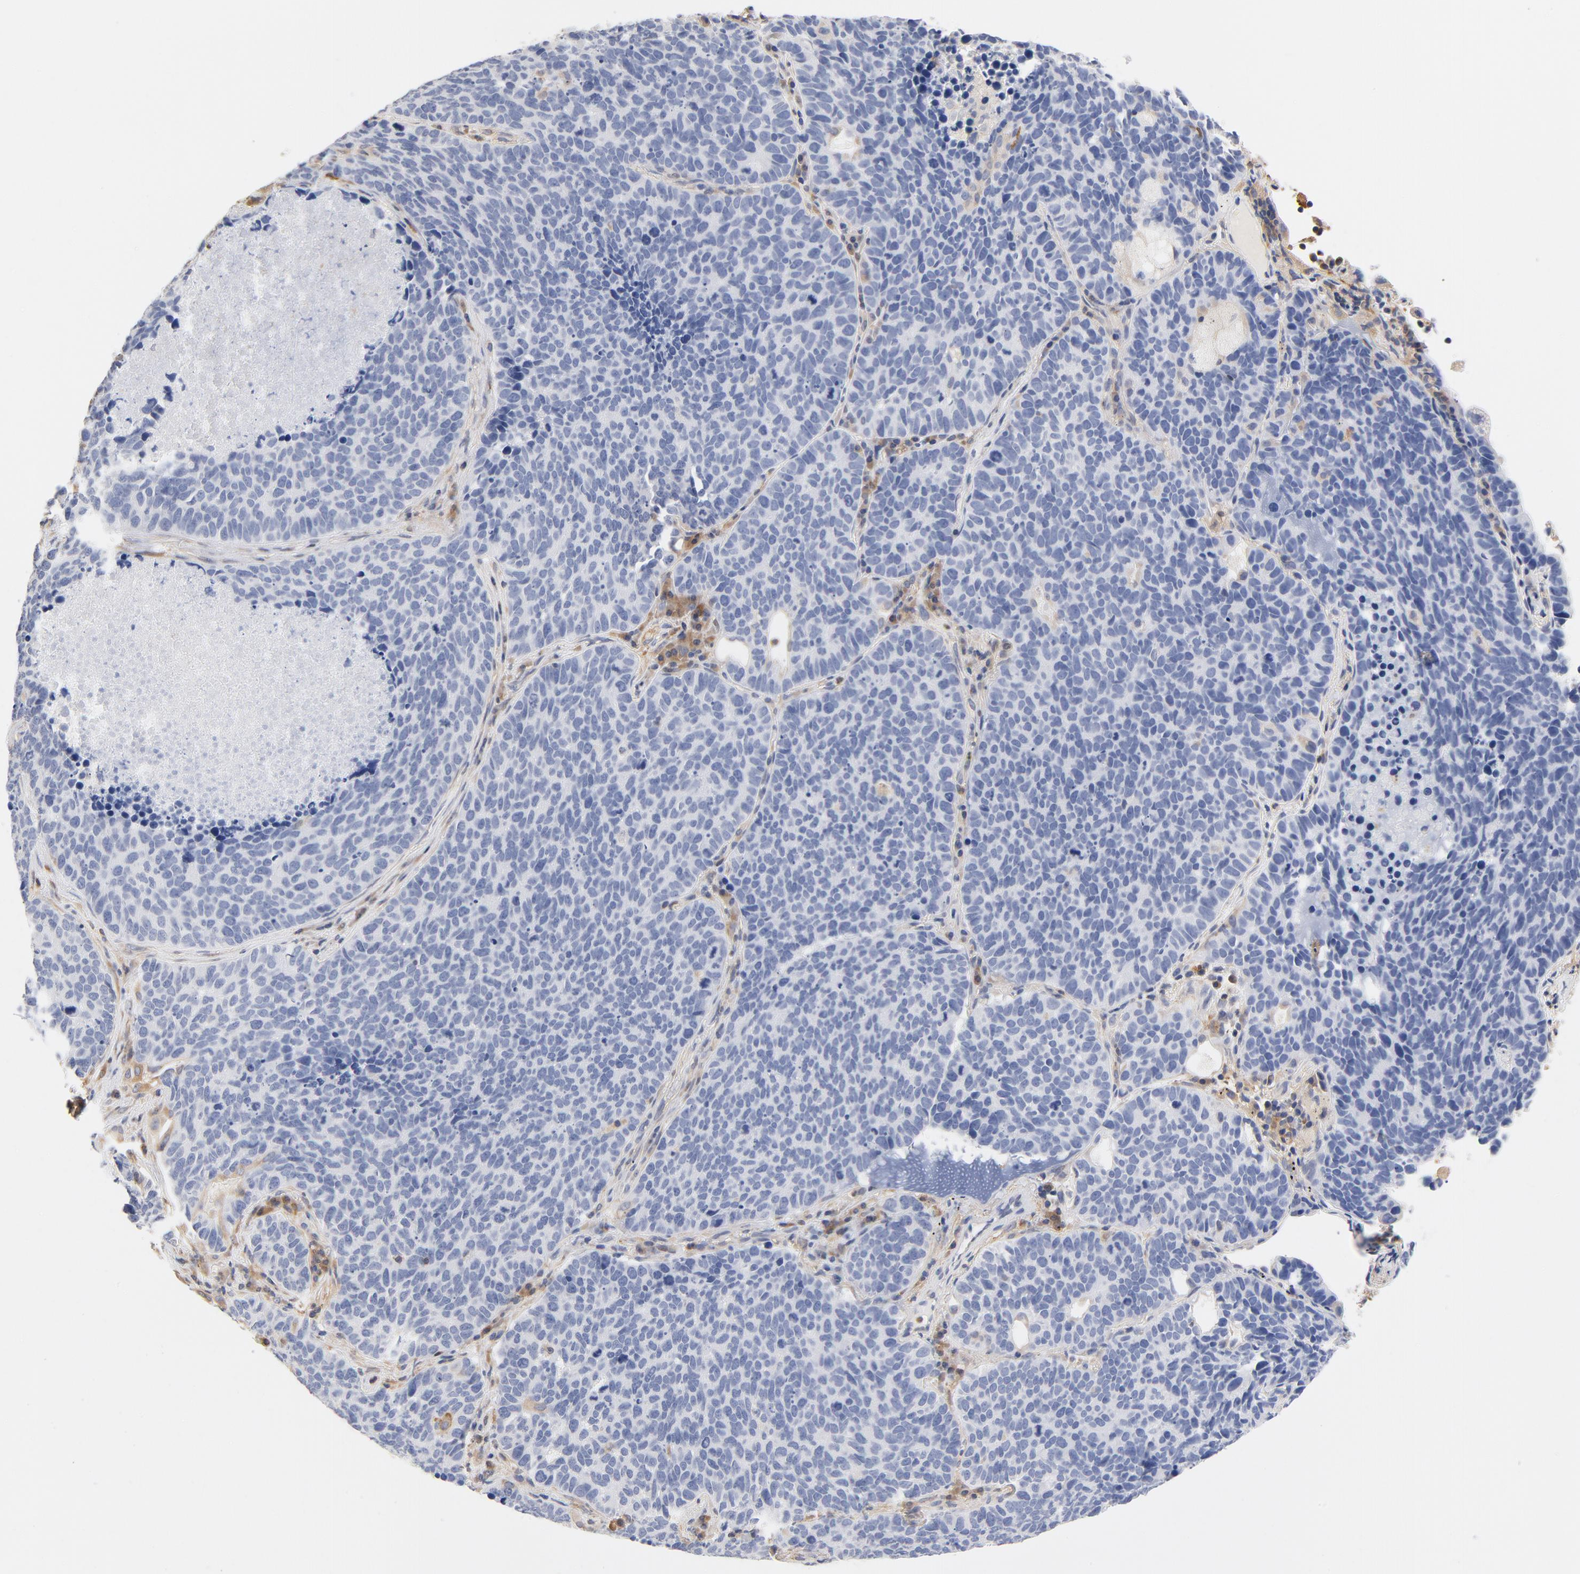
{"staining": {"intensity": "negative", "quantity": "none", "location": "none"}, "tissue": "lung cancer", "cell_type": "Tumor cells", "image_type": "cancer", "snomed": [{"axis": "morphology", "description": "Neoplasm, malignant, NOS"}, {"axis": "topography", "description": "Lung"}], "caption": "High magnification brightfield microscopy of neoplasm (malignant) (lung) stained with DAB (3,3'-diaminobenzidine) (brown) and counterstained with hematoxylin (blue): tumor cells show no significant positivity. (DAB immunohistochemistry (IHC) visualized using brightfield microscopy, high magnification).", "gene": "ASMTL", "patient": {"sex": "female", "age": 75}}